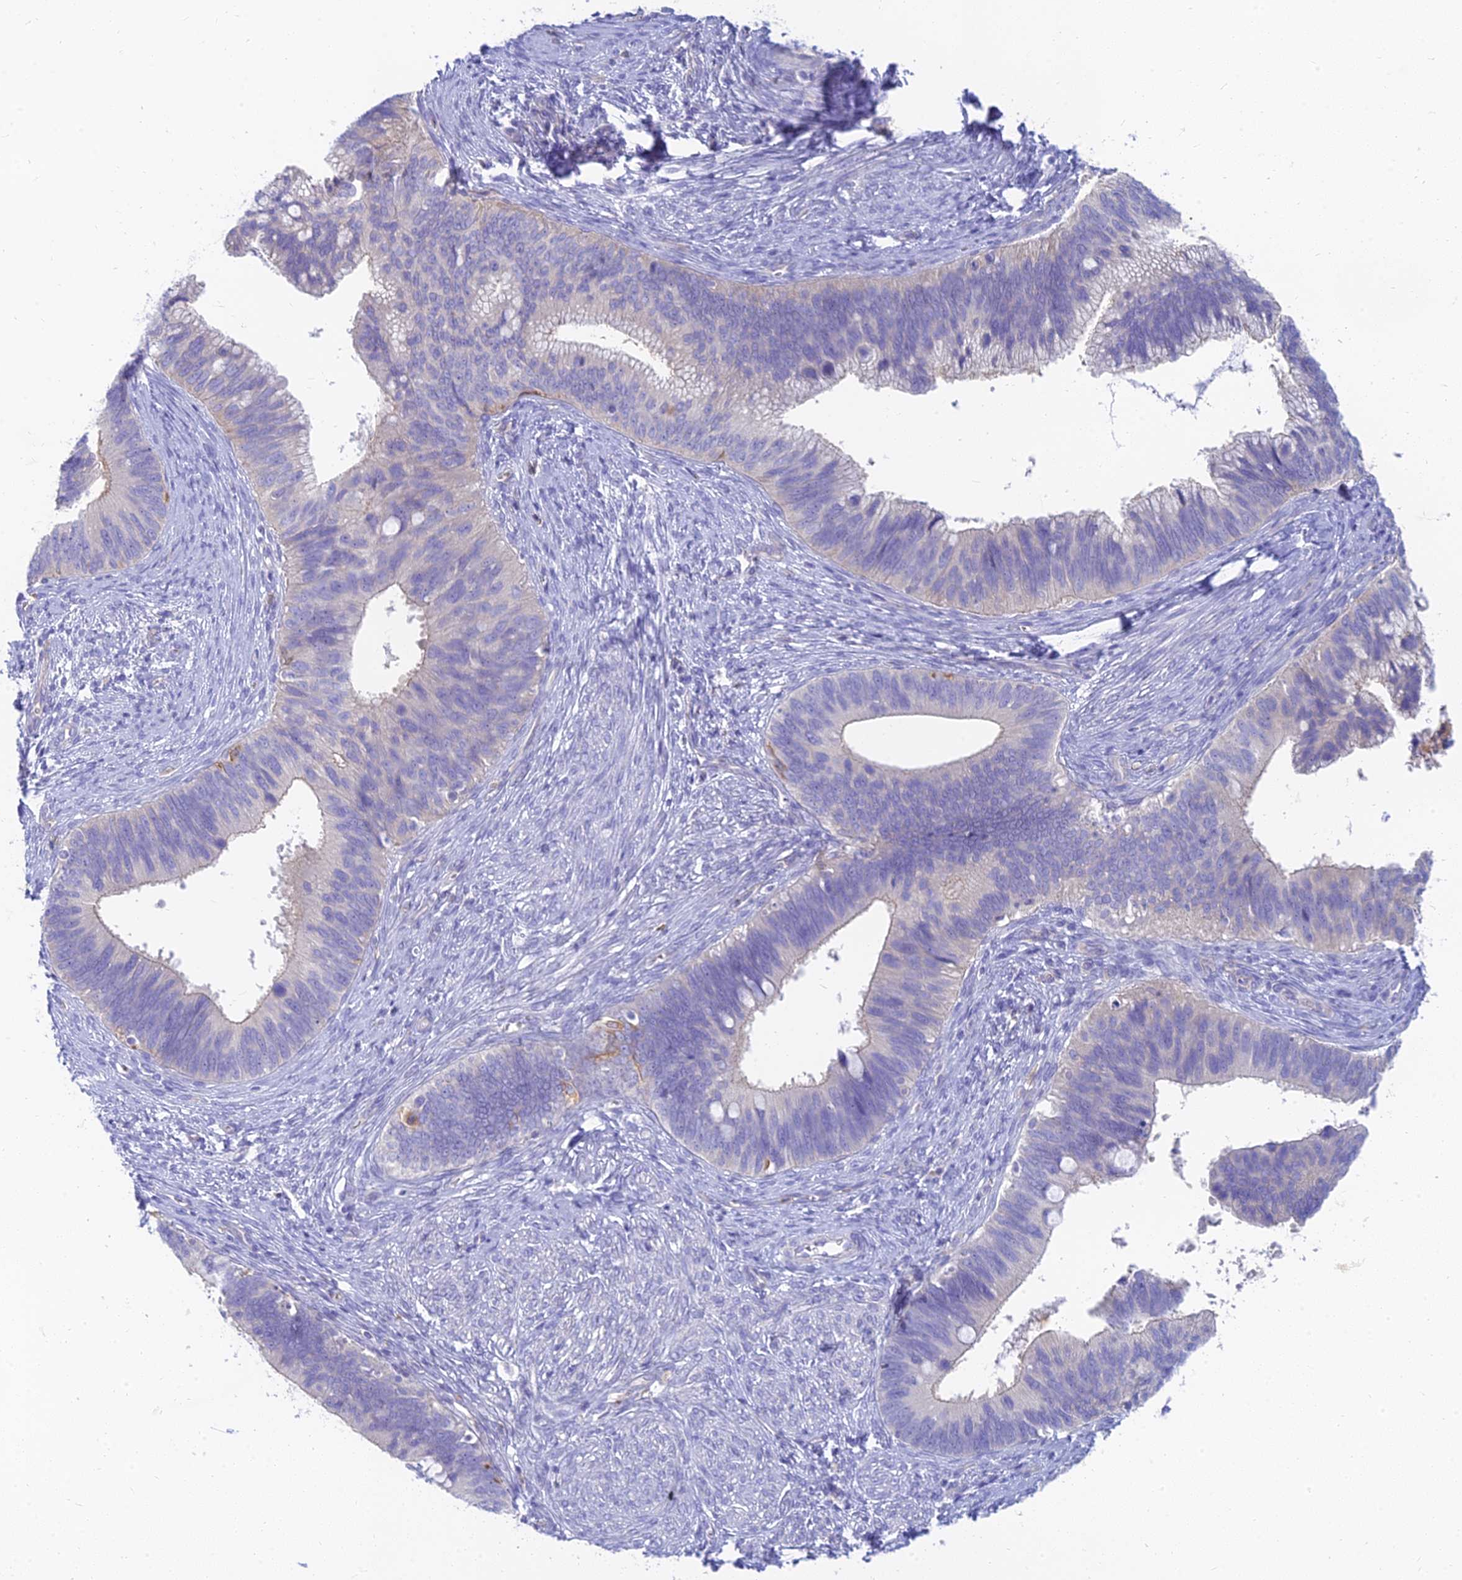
{"staining": {"intensity": "negative", "quantity": "none", "location": "none"}, "tissue": "cervical cancer", "cell_type": "Tumor cells", "image_type": "cancer", "snomed": [{"axis": "morphology", "description": "Adenocarcinoma, NOS"}, {"axis": "topography", "description": "Cervix"}], "caption": "High power microscopy photomicrograph of an immunohistochemistry image of cervical cancer, revealing no significant positivity in tumor cells. (Immunohistochemistry (ihc), brightfield microscopy, high magnification).", "gene": "STRN4", "patient": {"sex": "female", "age": 42}}